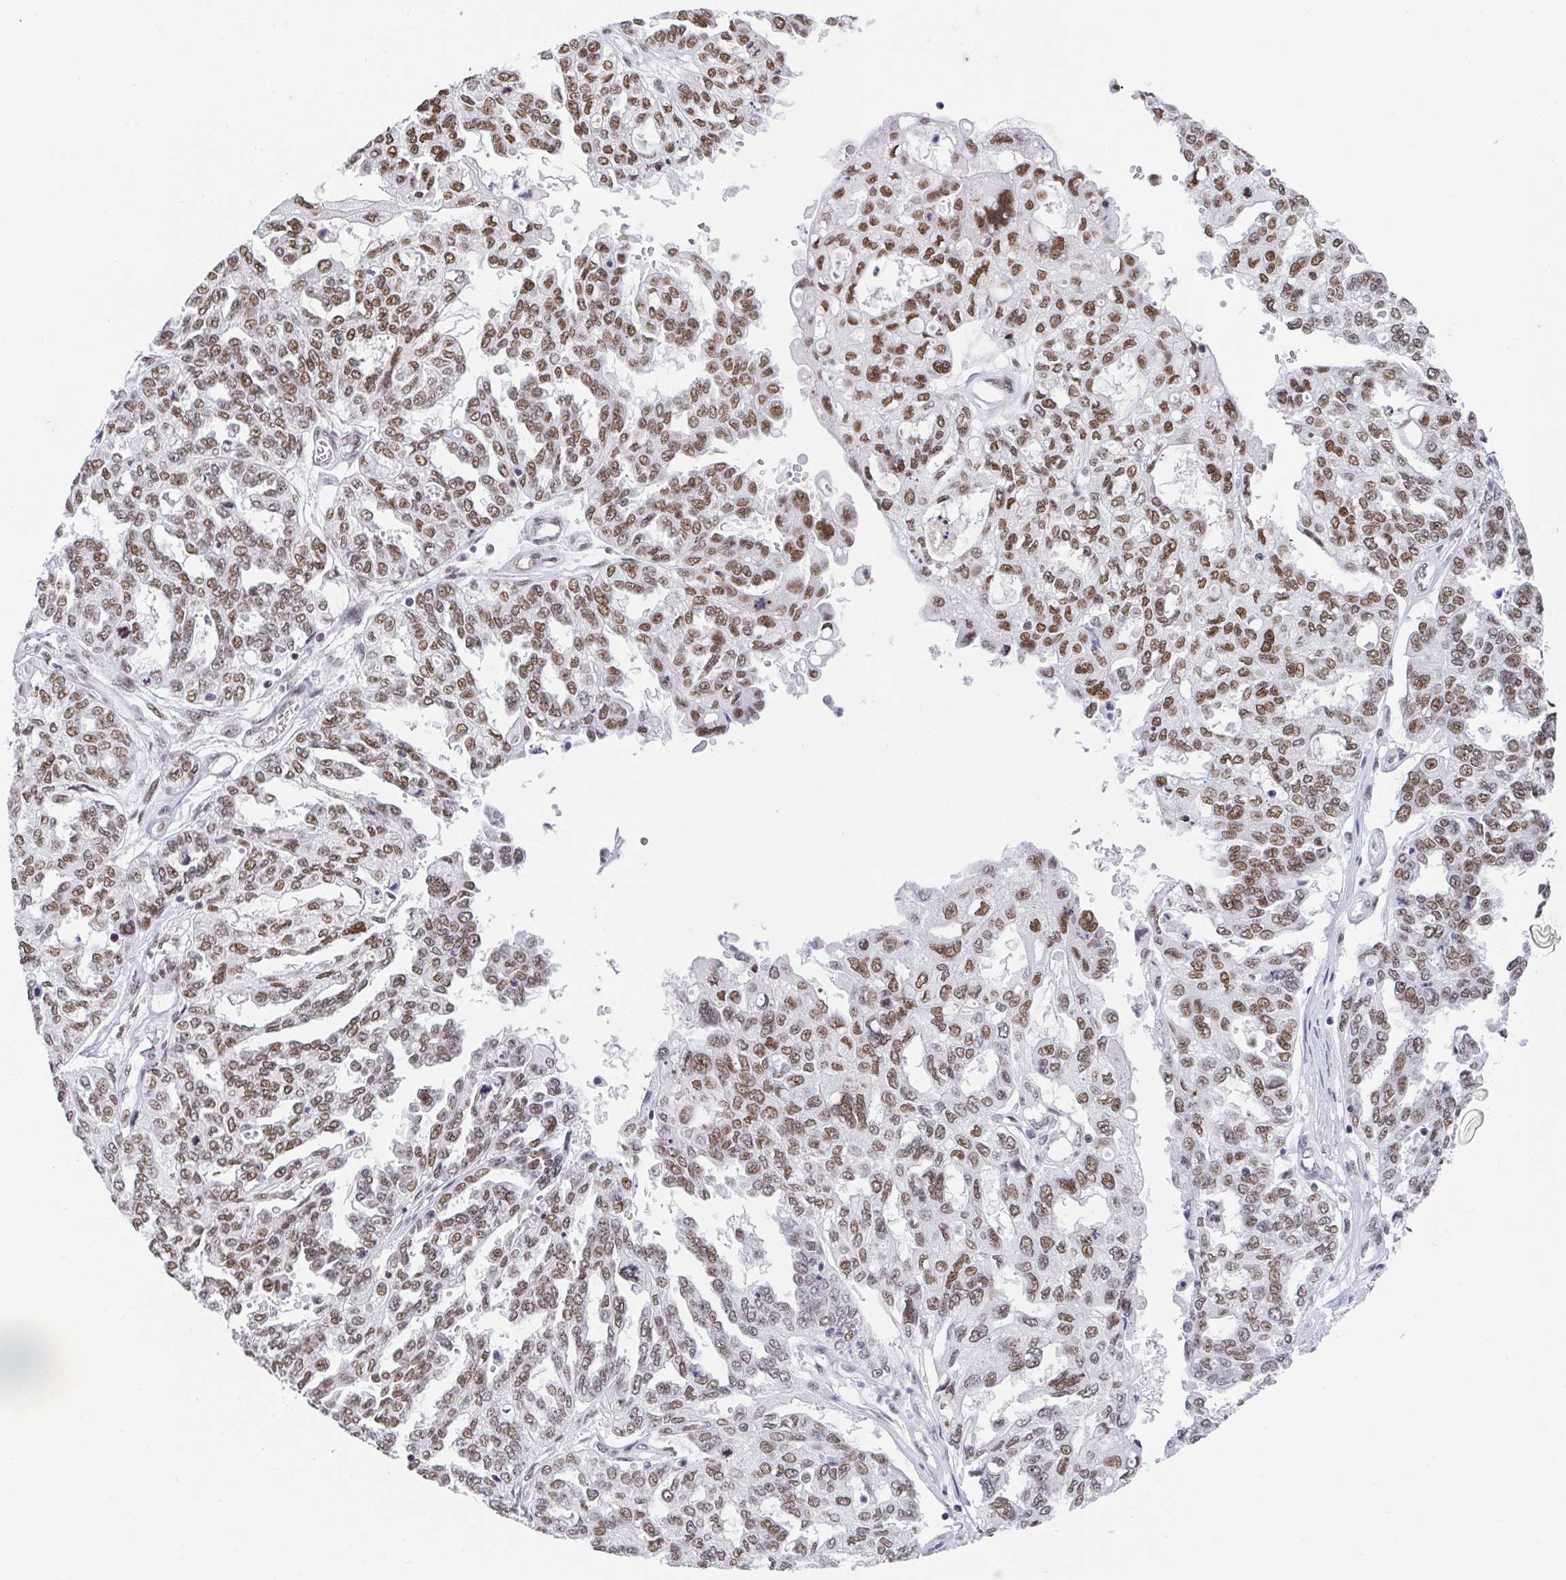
{"staining": {"intensity": "moderate", "quantity": ">75%", "location": "nuclear"}, "tissue": "ovarian cancer", "cell_type": "Tumor cells", "image_type": "cancer", "snomed": [{"axis": "morphology", "description": "Cystadenocarcinoma, serous, NOS"}, {"axis": "topography", "description": "Ovary"}], "caption": "High-power microscopy captured an immunohistochemistry (IHC) image of ovarian serous cystadenocarcinoma, revealing moderate nuclear positivity in approximately >75% of tumor cells.", "gene": "SLC7A10", "patient": {"sex": "female", "age": 53}}